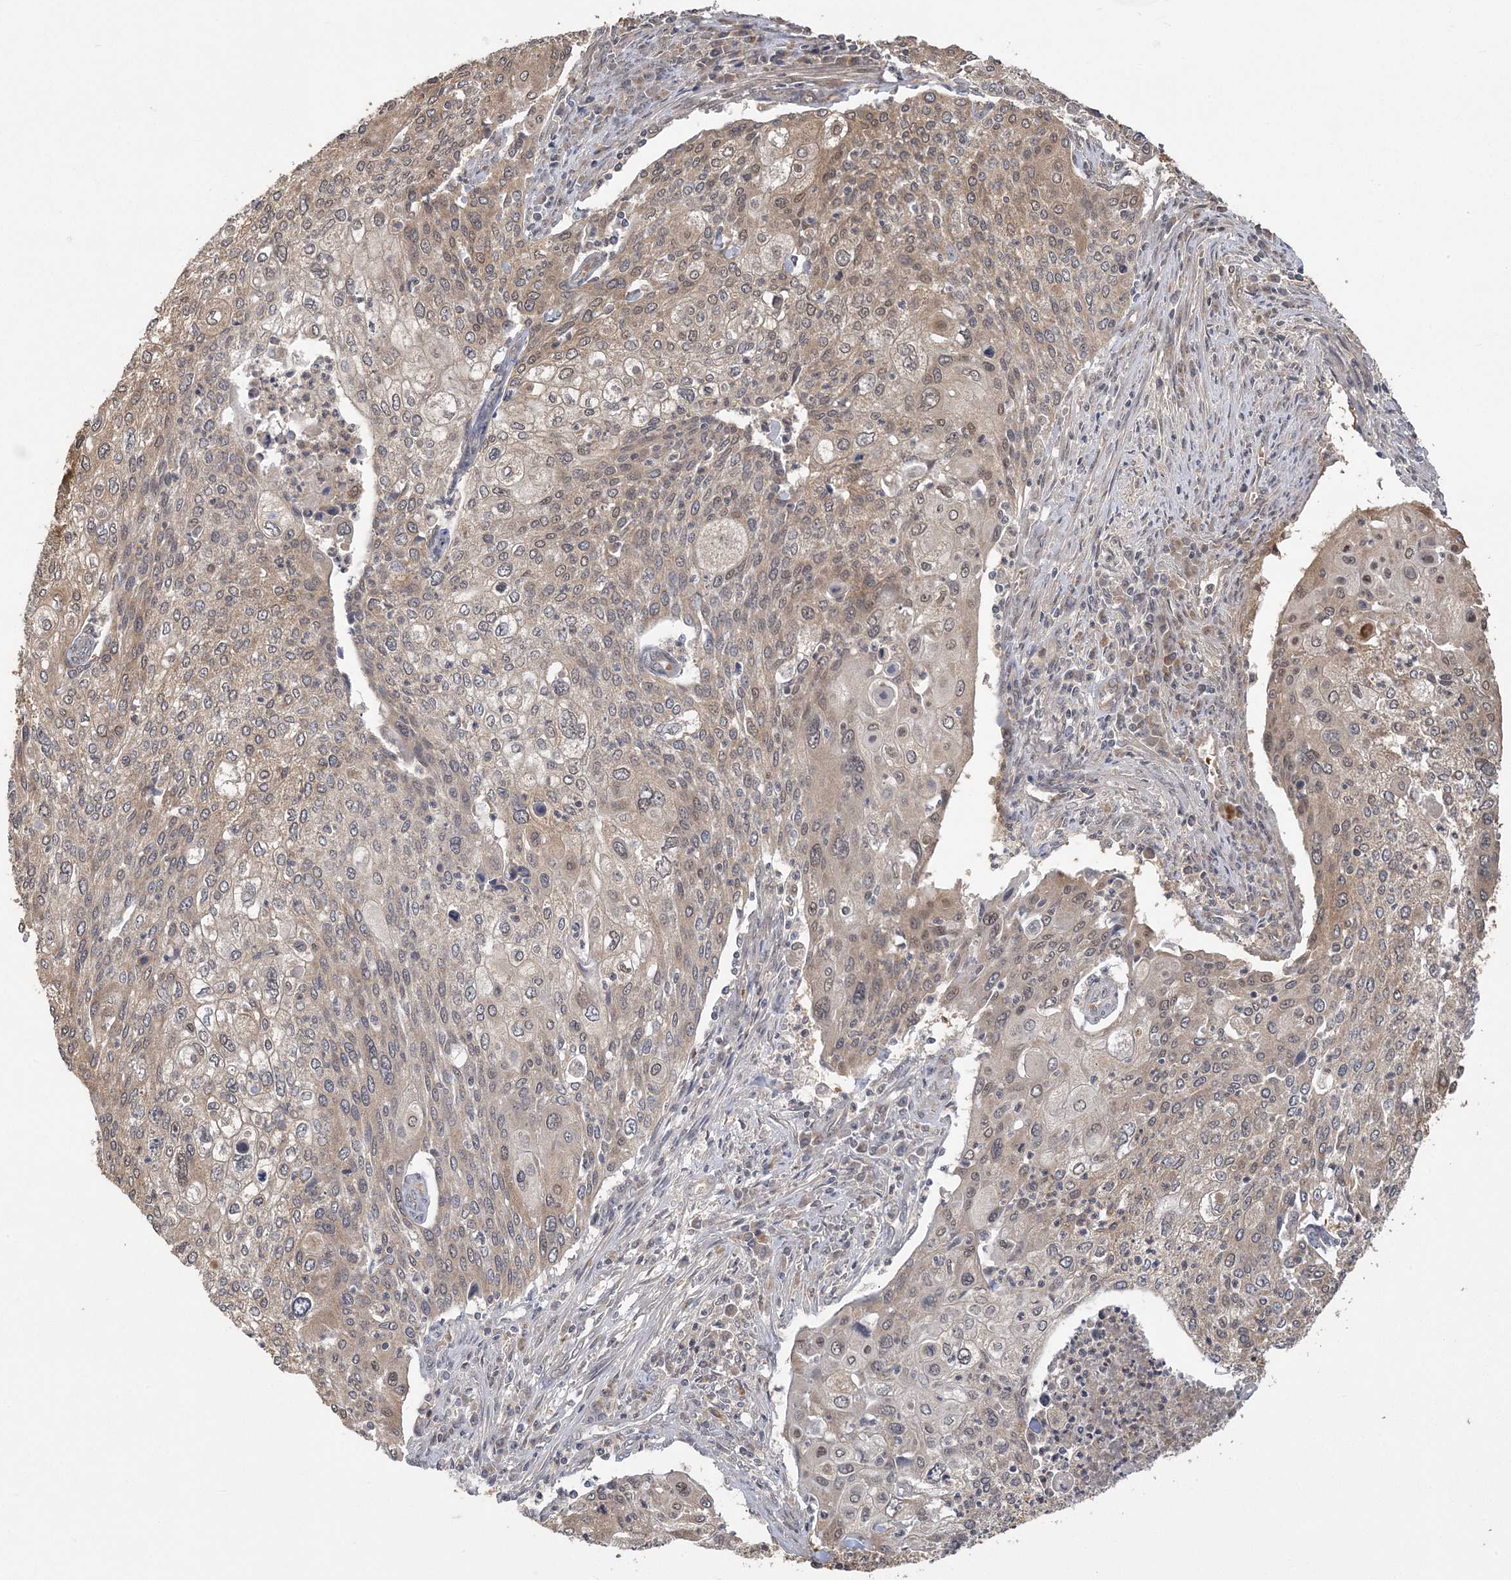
{"staining": {"intensity": "weak", "quantity": ">75%", "location": "nuclear"}, "tissue": "cervical cancer", "cell_type": "Tumor cells", "image_type": "cancer", "snomed": [{"axis": "morphology", "description": "Squamous cell carcinoma, NOS"}, {"axis": "topography", "description": "Cervix"}], "caption": "Cervical cancer was stained to show a protein in brown. There is low levels of weak nuclear staining in approximately >75% of tumor cells.", "gene": "ZBTB7A", "patient": {"sex": "female", "age": 40}}